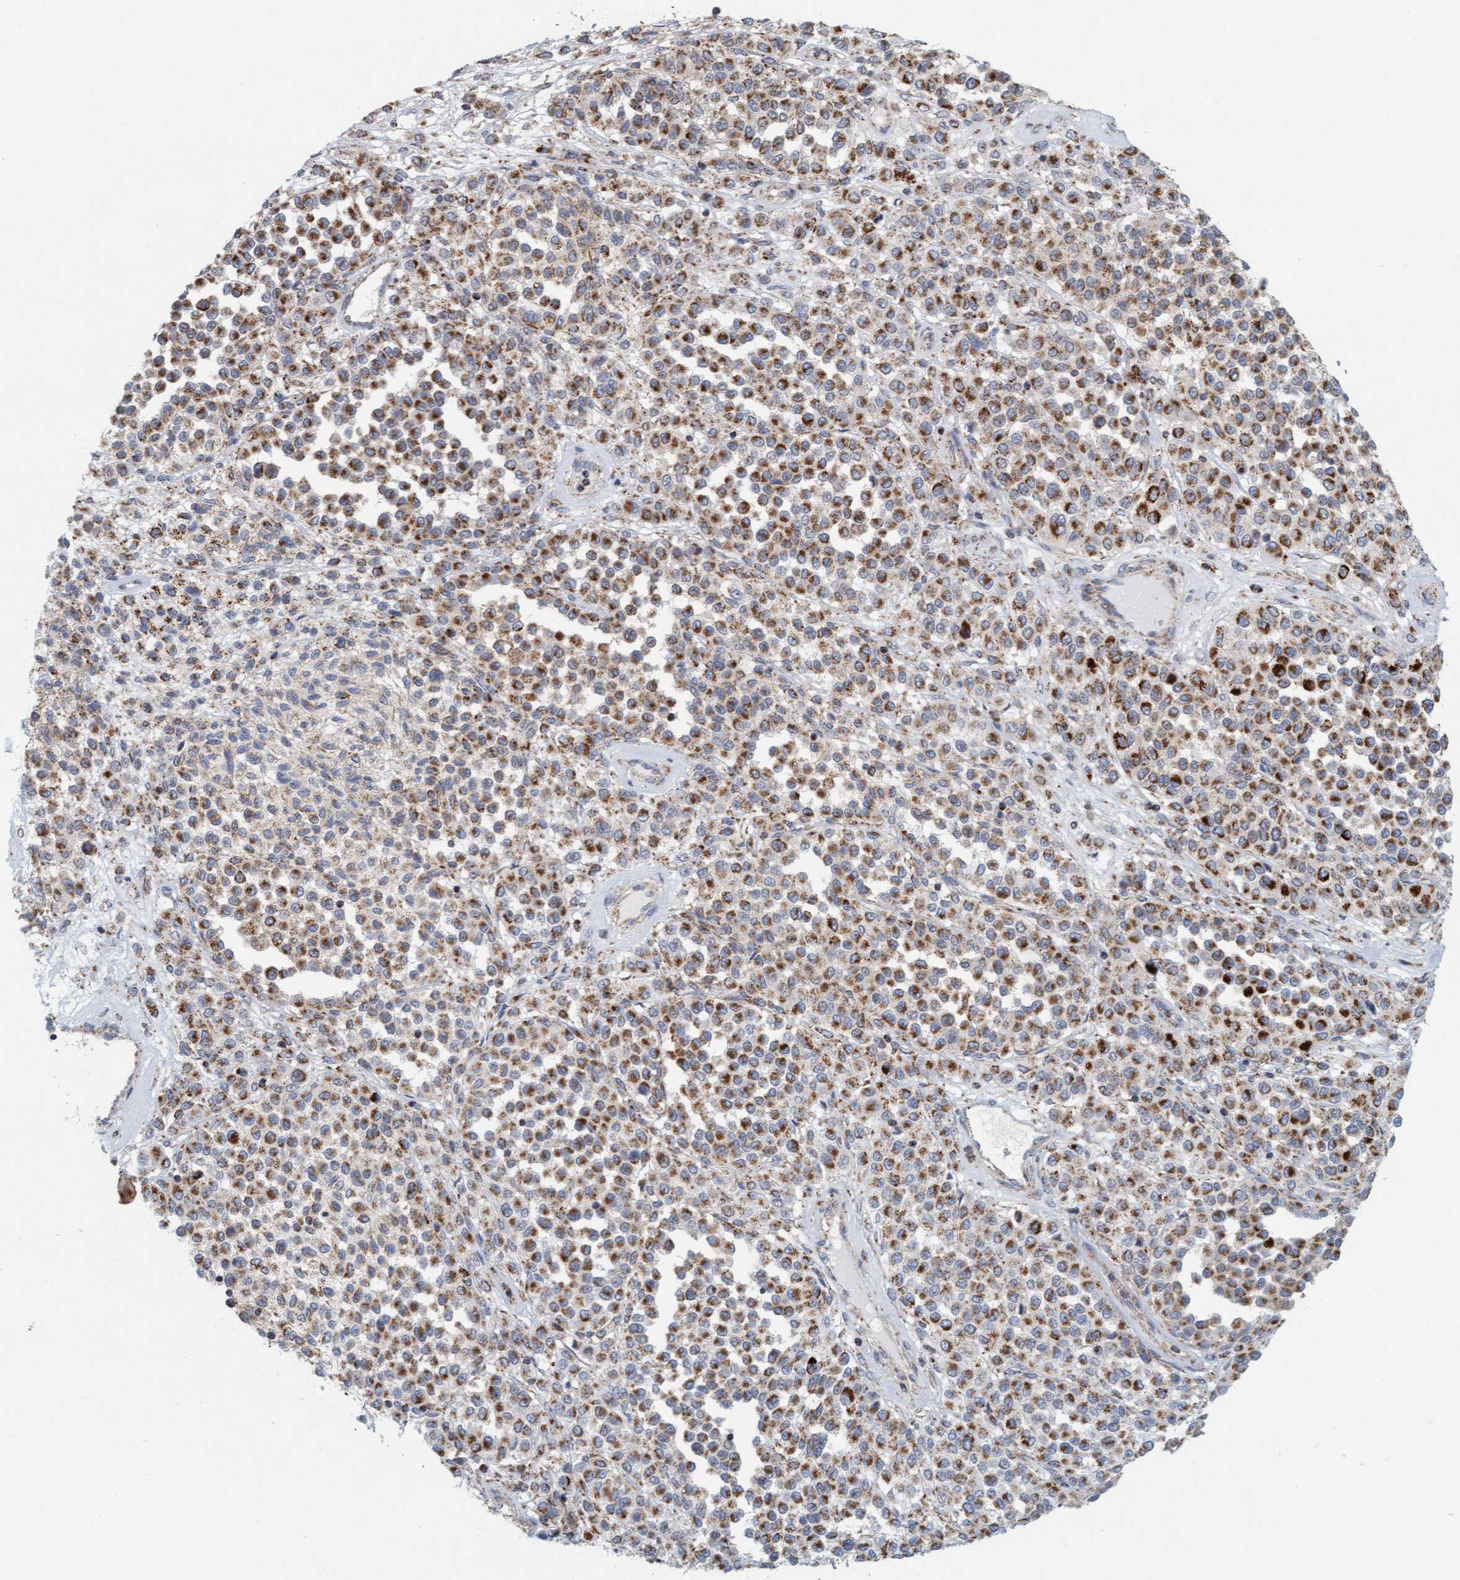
{"staining": {"intensity": "strong", "quantity": ">75%", "location": "cytoplasmic/membranous"}, "tissue": "melanoma", "cell_type": "Tumor cells", "image_type": "cancer", "snomed": [{"axis": "morphology", "description": "Malignant melanoma, Metastatic site"}, {"axis": "topography", "description": "Pancreas"}], "caption": "Protein expression analysis of human melanoma reveals strong cytoplasmic/membranous expression in about >75% of tumor cells. The staining was performed using DAB (3,3'-diaminobenzidine), with brown indicating positive protein expression. Nuclei are stained blue with hematoxylin.", "gene": "B9D1", "patient": {"sex": "female", "age": 30}}